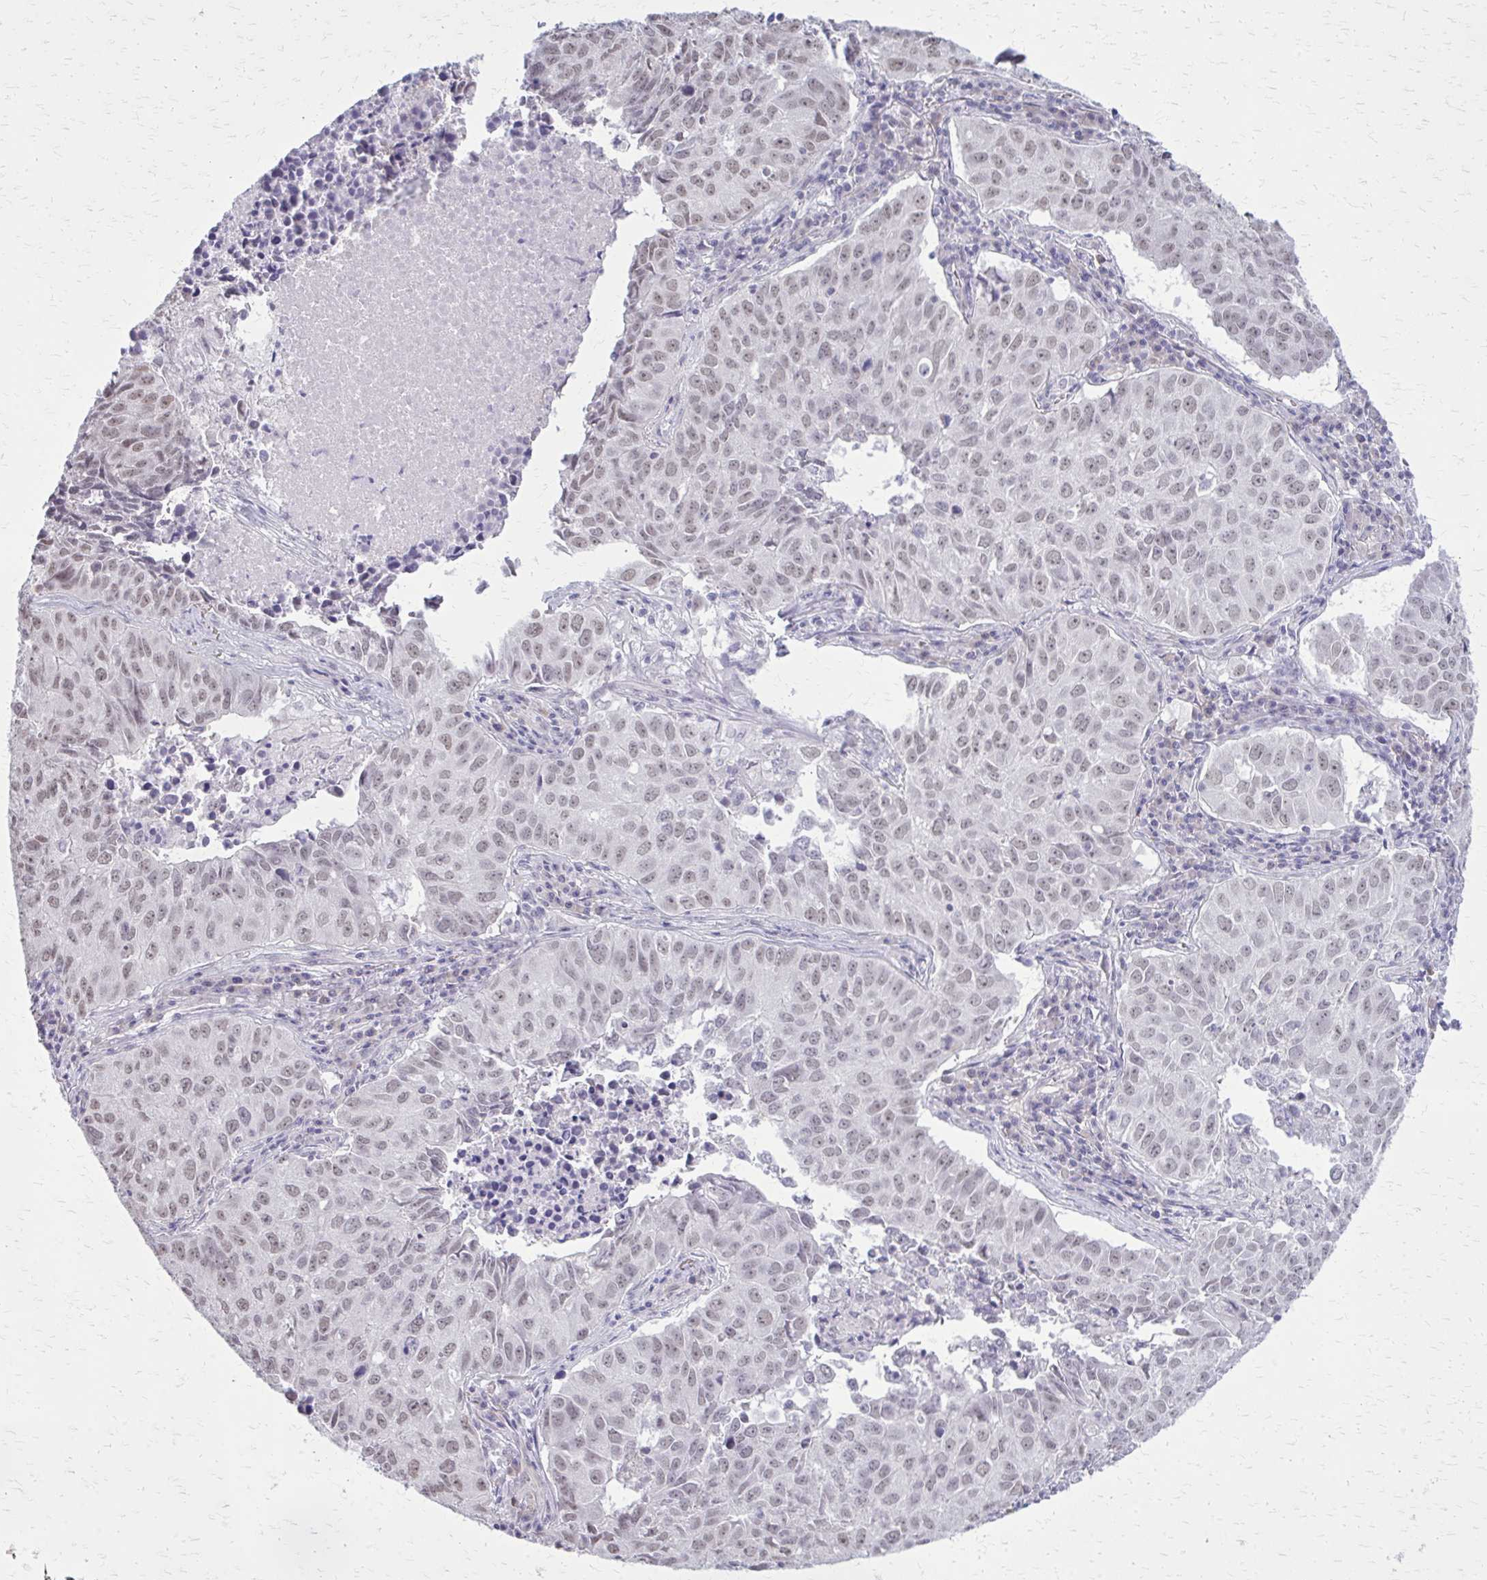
{"staining": {"intensity": "weak", "quantity": "<25%", "location": "nuclear"}, "tissue": "lung cancer", "cell_type": "Tumor cells", "image_type": "cancer", "snomed": [{"axis": "morphology", "description": "Adenocarcinoma, NOS"}, {"axis": "topography", "description": "Lung"}], "caption": "This is a micrograph of immunohistochemistry staining of lung cancer (adenocarcinoma), which shows no positivity in tumor cells.", "gene": "PLCB1", "patient": {"sex": "female", "age": 50}}